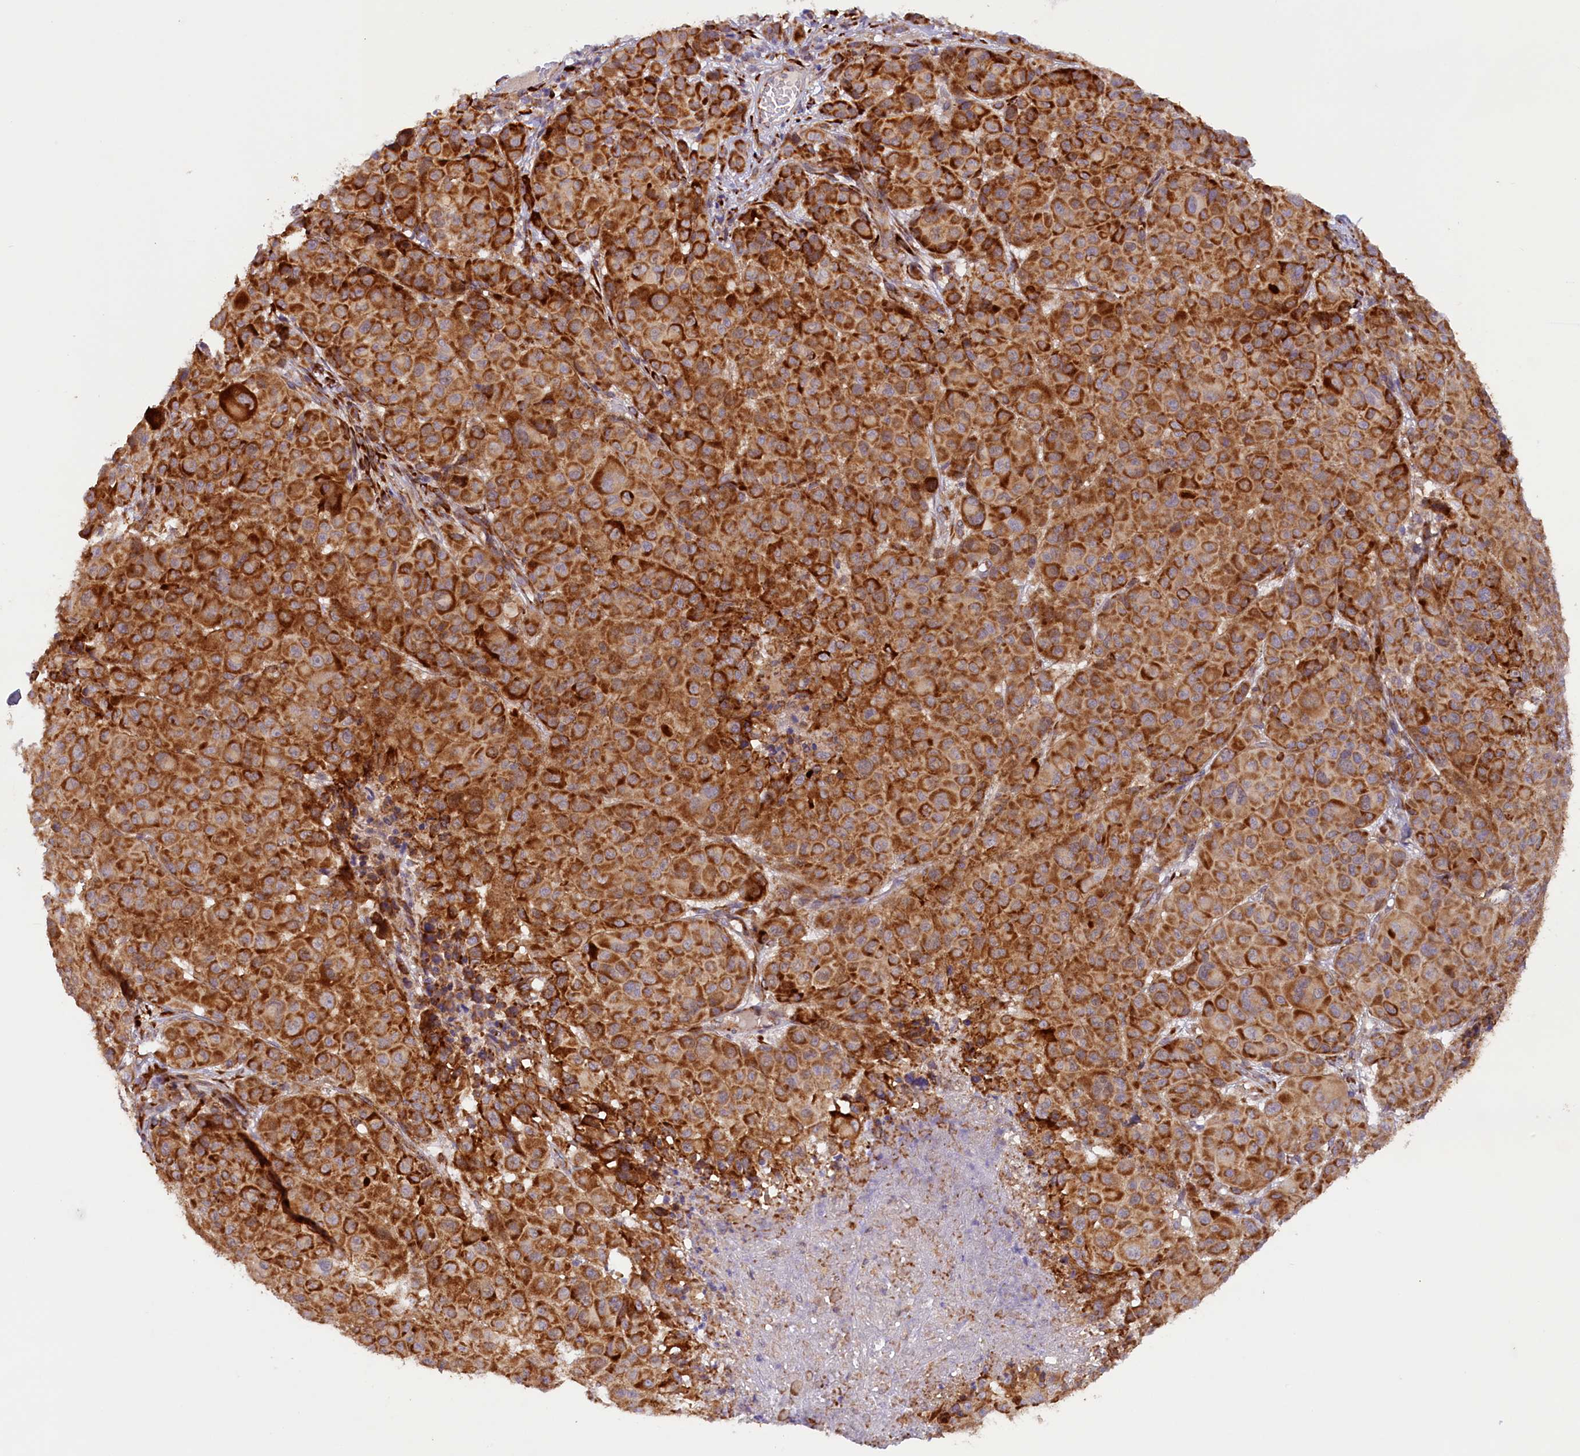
{"staining": {"intensity": "strong", "quantity": ">75%", "location": "cytoplasmic/membranous"}, "tissue": "melanoma", "cell_type": "Tumor cells", "image_type": "cancer", "snomed": [{"axis": "morphology", "description": "Malignant melanoma, NOS"}, {"axis": "topography", "description": "Skin"}], "caption": "Human malignant melanoma stained for a protein (brown) shows strong cytoplasmic/membranous positive positivity in about >75% of tumor cells.", "gene": "SSC5D", "patient": {"sex": "male", "age": 73}}